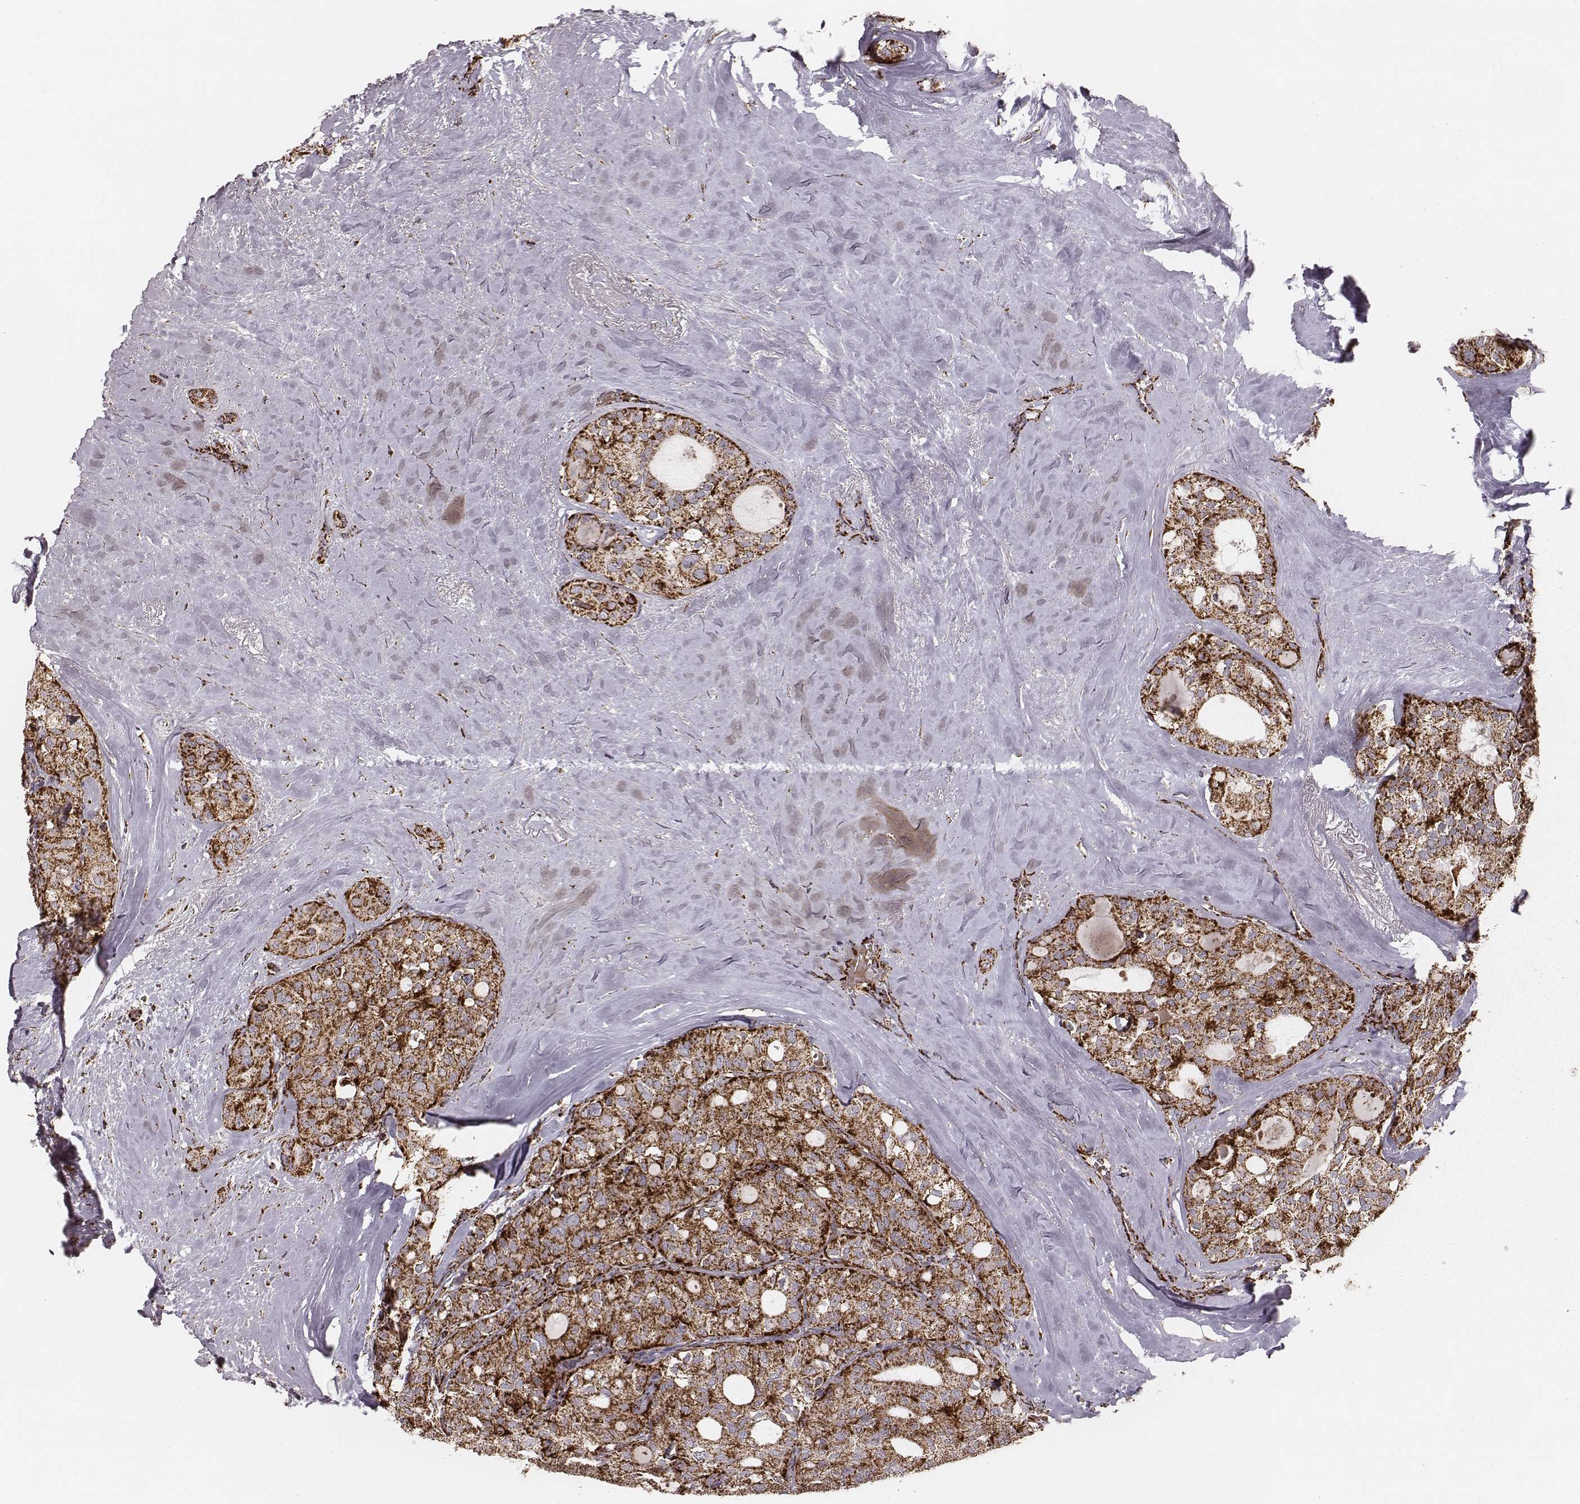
{"staining": {"intensity": "strong", "quantity": ">75%", "location": "cytoplasmic/membranous"}, "tissue": "thyroid cancer", "cell_type": "Tumor cells", "image_type": "cancer", "snomed": [{"axis": "morphology", "description": "Follicular adenoma carcinoma, NOS"}, {"axis": "topography", "description": "Thyroid gland"}], "caption": "Protein analysis of follicular adenoma carcinoma (thyroid) tissue displays strong cytoplasmic/membranous expression in approximately >75% of tumor cells.", "gene": "TUFM", "patient": {"sex": "male", "age": 75}}